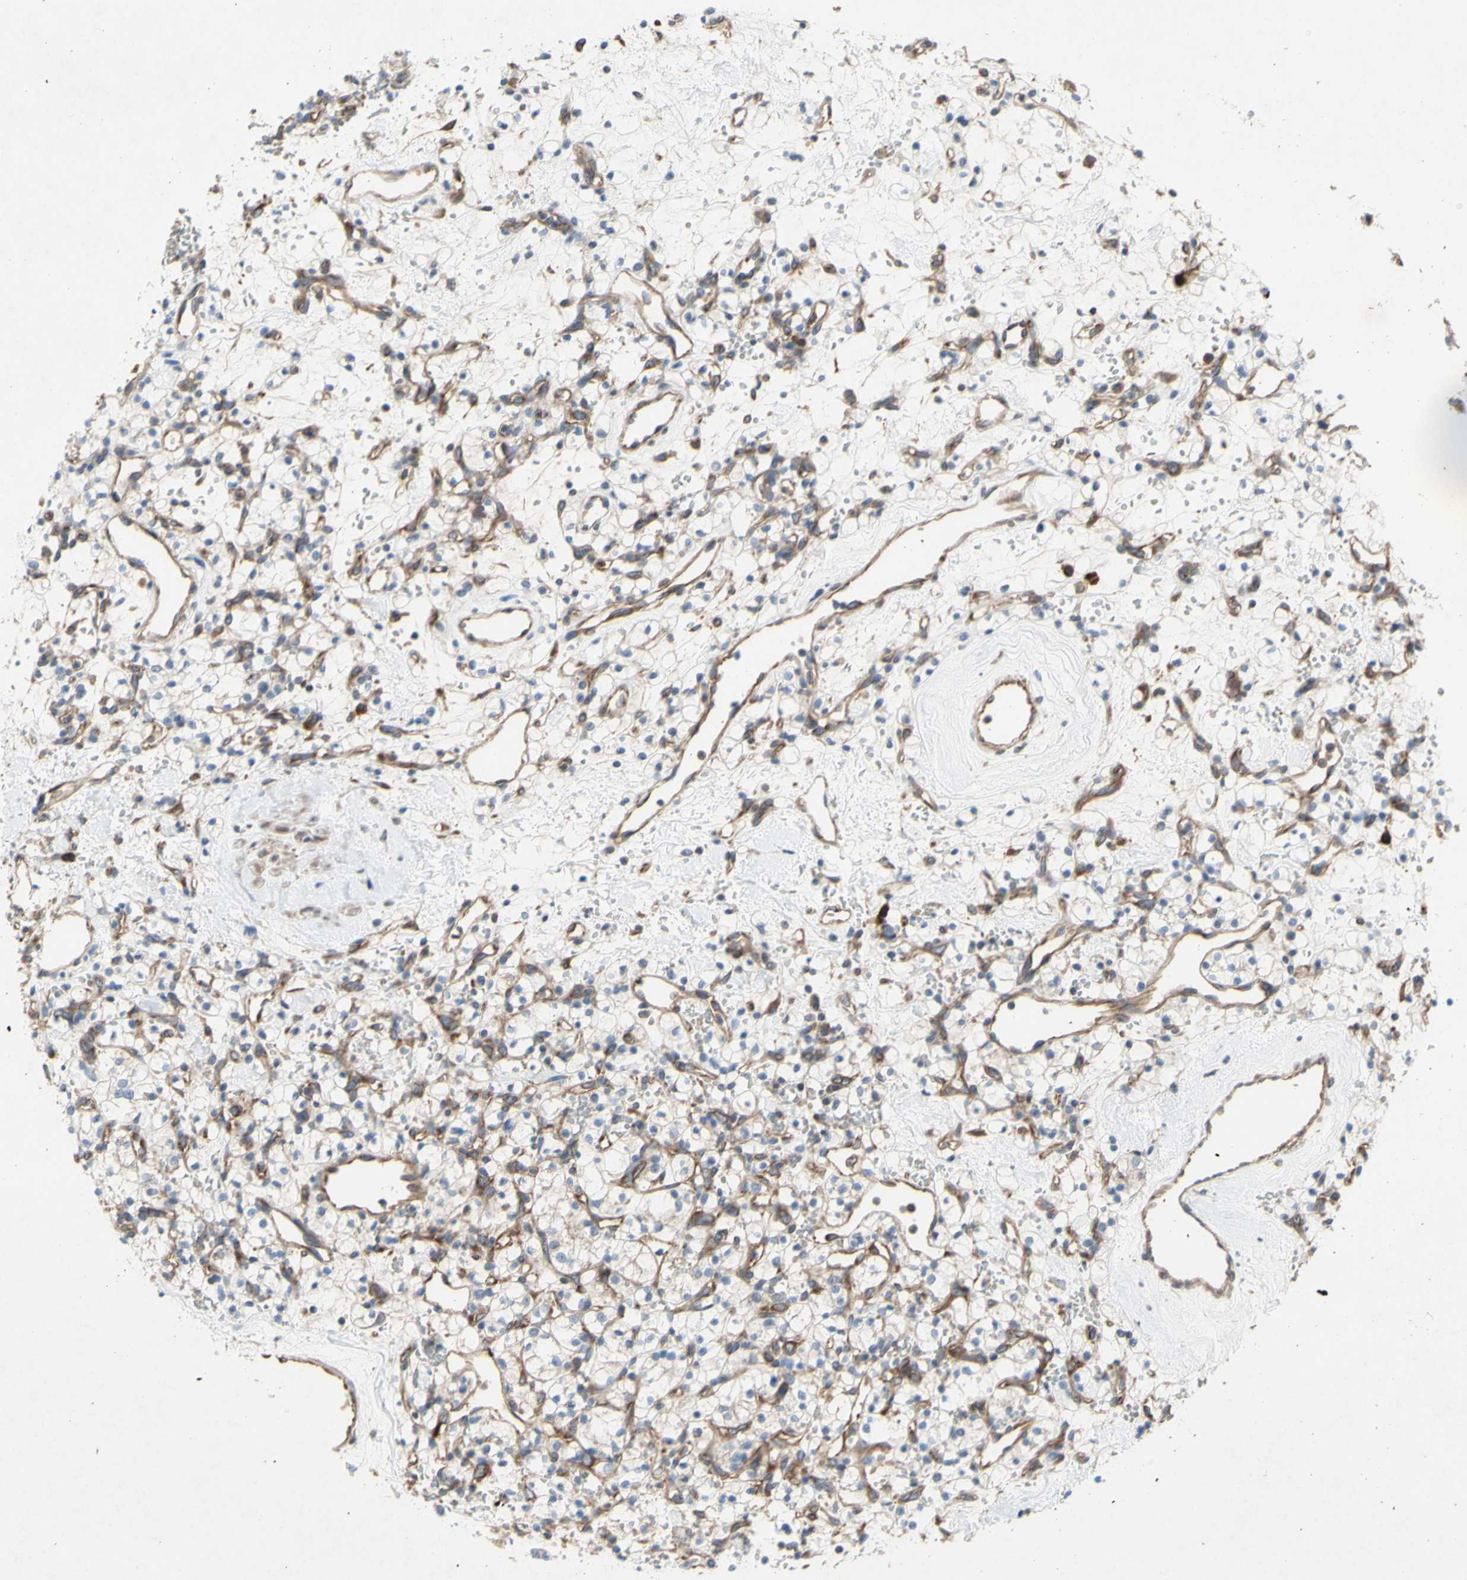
{"staining": {"intensity": "negative", "quantity": "none", "location": "none"}, "tissue": "renal cancer", "cell_type": "Tumor cells", "image_type": "cancer", "snomed": [{"axis": "morphology", "description": "Adenocarcinoma, NOS"}, {"axis": "topography", "description": "Kidney"}], "caption": "A high-resolution histopathology image shows IHC staining of renal cancer, which displays no significant staining in tumor cells.", "gene": "KLC1", "patient": {"sex": "female", "age": 60}}